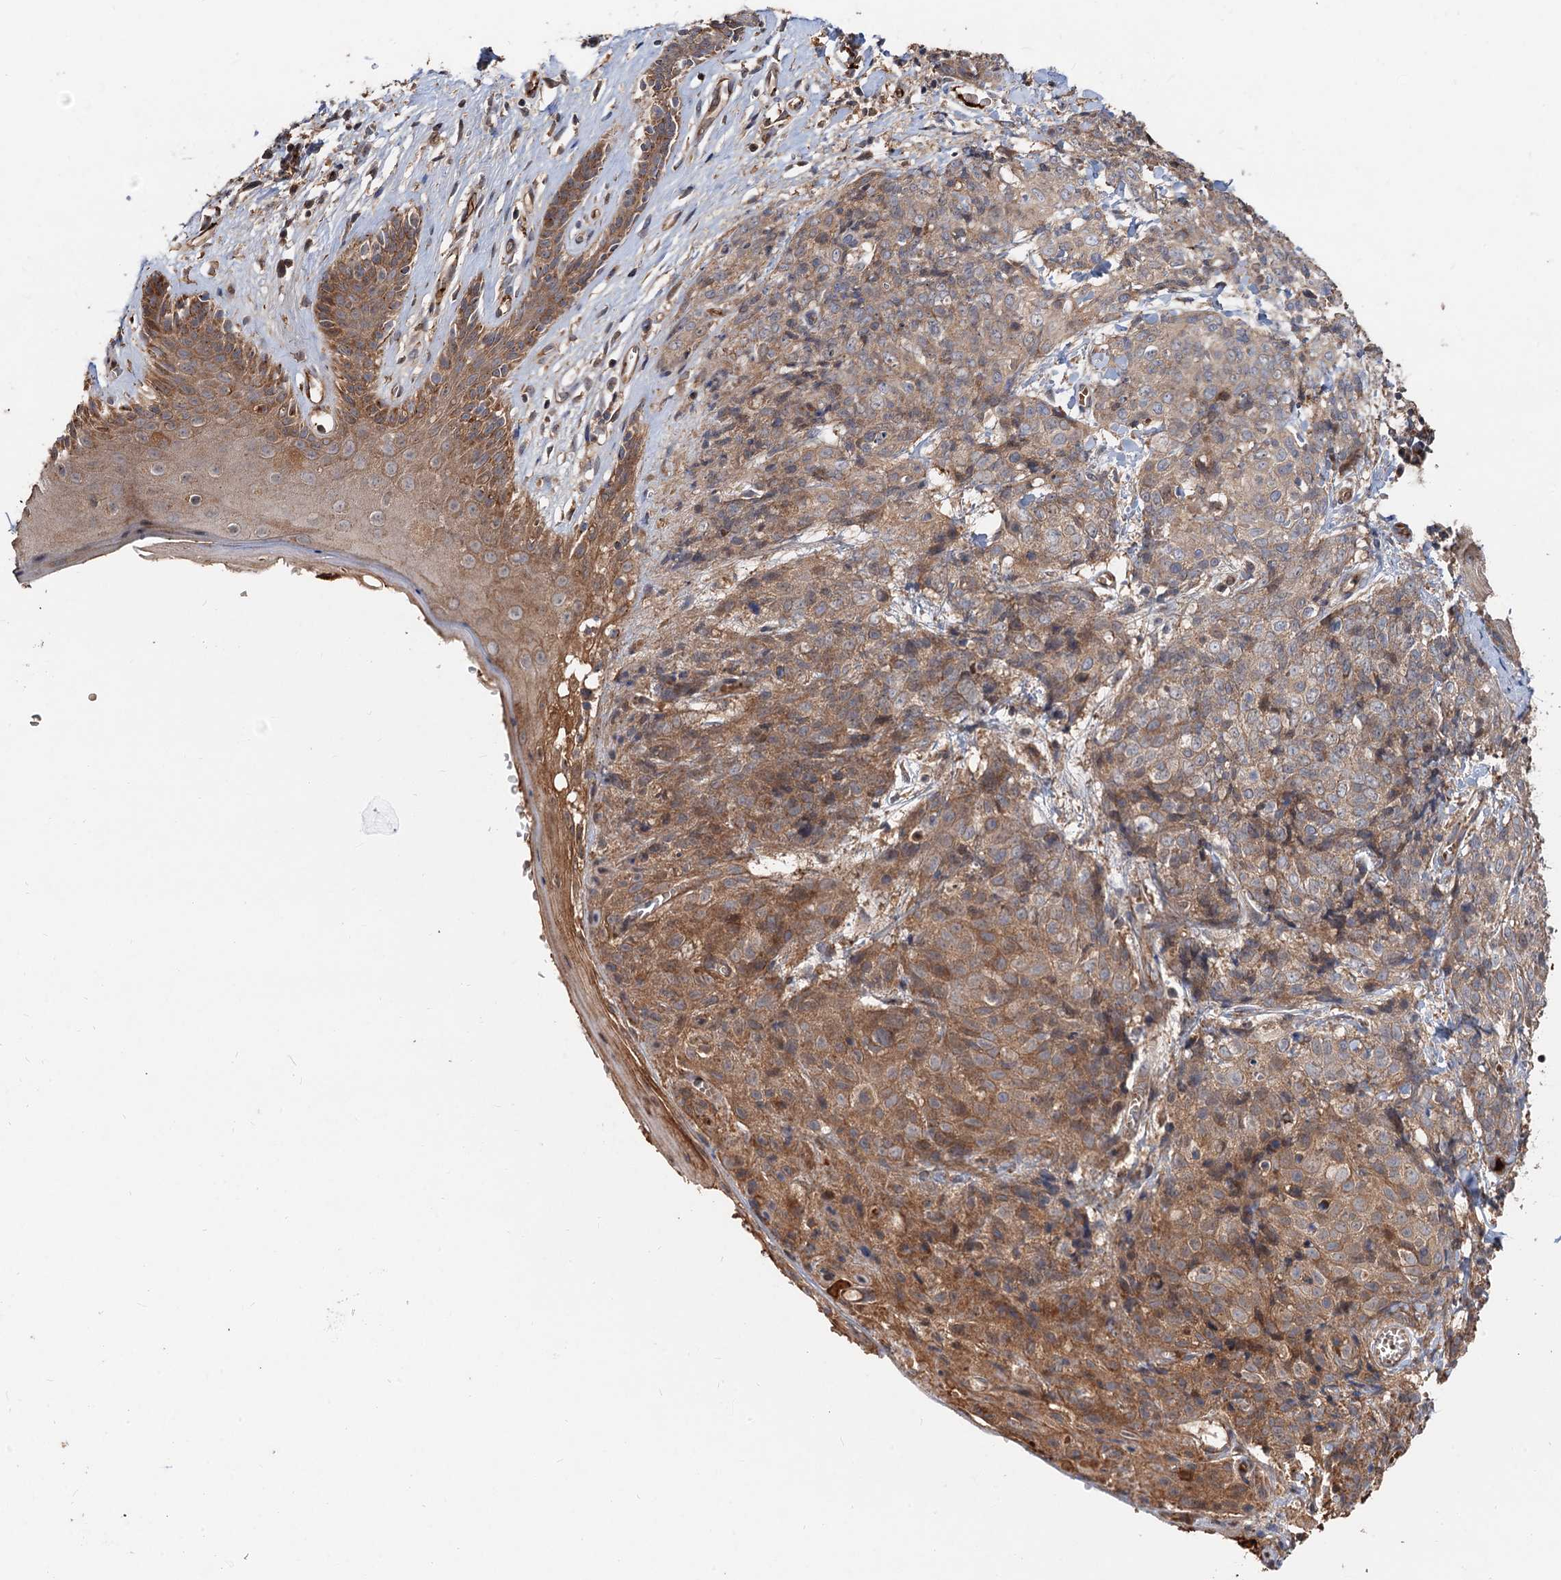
{"staining": {"intensity": "moderate", "quantity": ">75%", "location": "cytoplasmic/membranous"}, "tissue": "skin cancer", "cell_type": "Tumor cells", "image_type": "cancer", "snomed": [{"axis": "morphology", "description": "Squamous cell carcinoma, NOS"}, {"axis": "topography", "description": "Skin"}, {"axis": "topography", "description": "Vulva"}], "caption": "The photomicrograph reveals immunohistochemical staining of skin cancer (squamous cell carcinoma). There is moderate cytoplasmic/membranous expression is appreciated in about >75% of tumor cells. (brown staining indicates protein expression, while blue staining denotes nuclei).", "gene": "DEXI", "patient": {"sex": "female", "age": 85}}